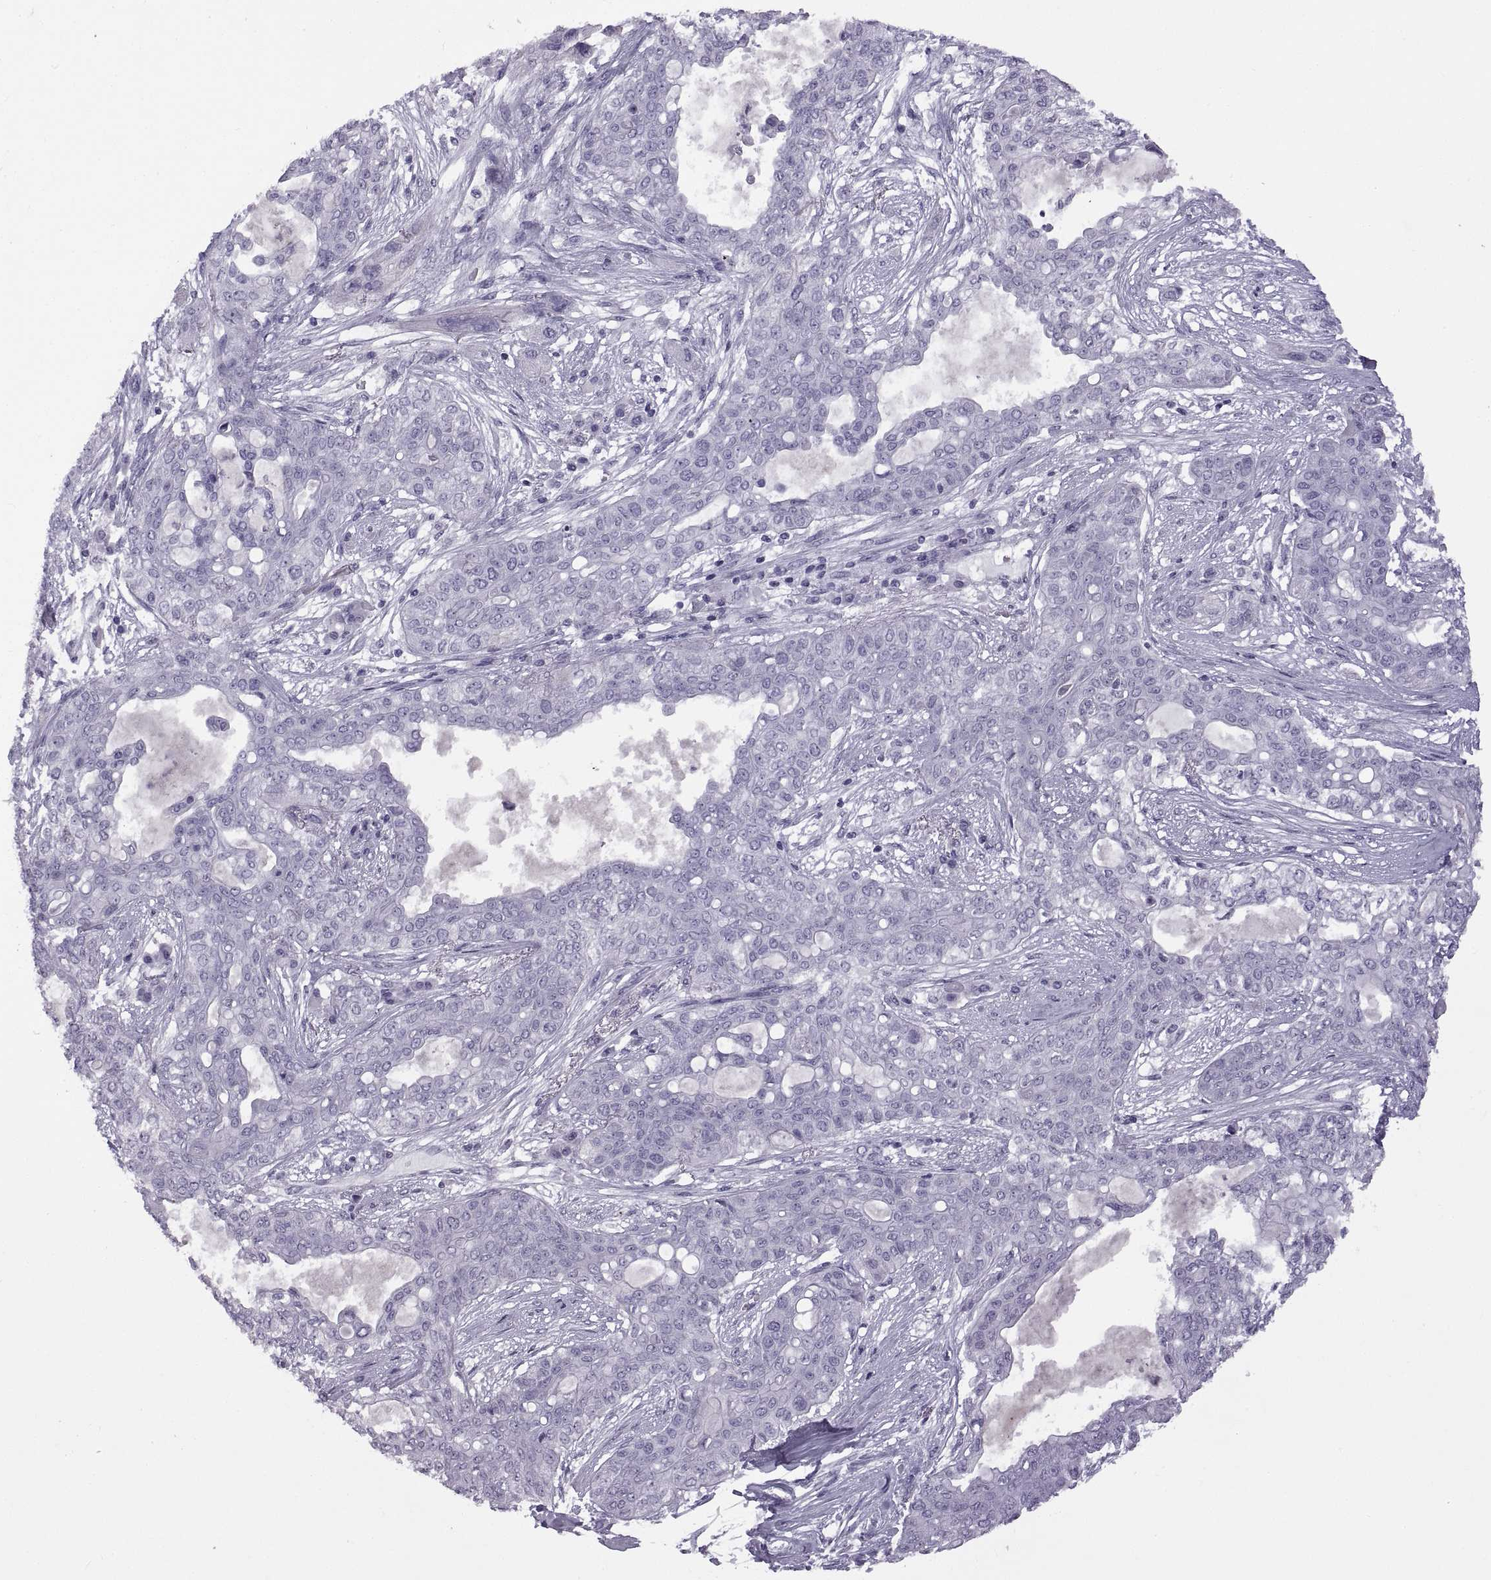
{"staining": {"intensity": "negative", "quantity": "none", "location": "none"}, "tissue": "lung cancer", "cell_type": "Tumor cells", "image_type": "cancer", "snomed": [{"axis": "morphology", "description": "Squamous cell carcinoma, NOS"}, {"axis": "topography", "description": "Lung"}], "caption": "Immunohistochemistry (IHC) image of neoplastic tissue: human squamous cell carcinoma (lung) stained with DAB demonstrates no significant protein positivity in tumor cells.", "gene": "RDM1", "patient": {"sex": "female", "age": 70}}